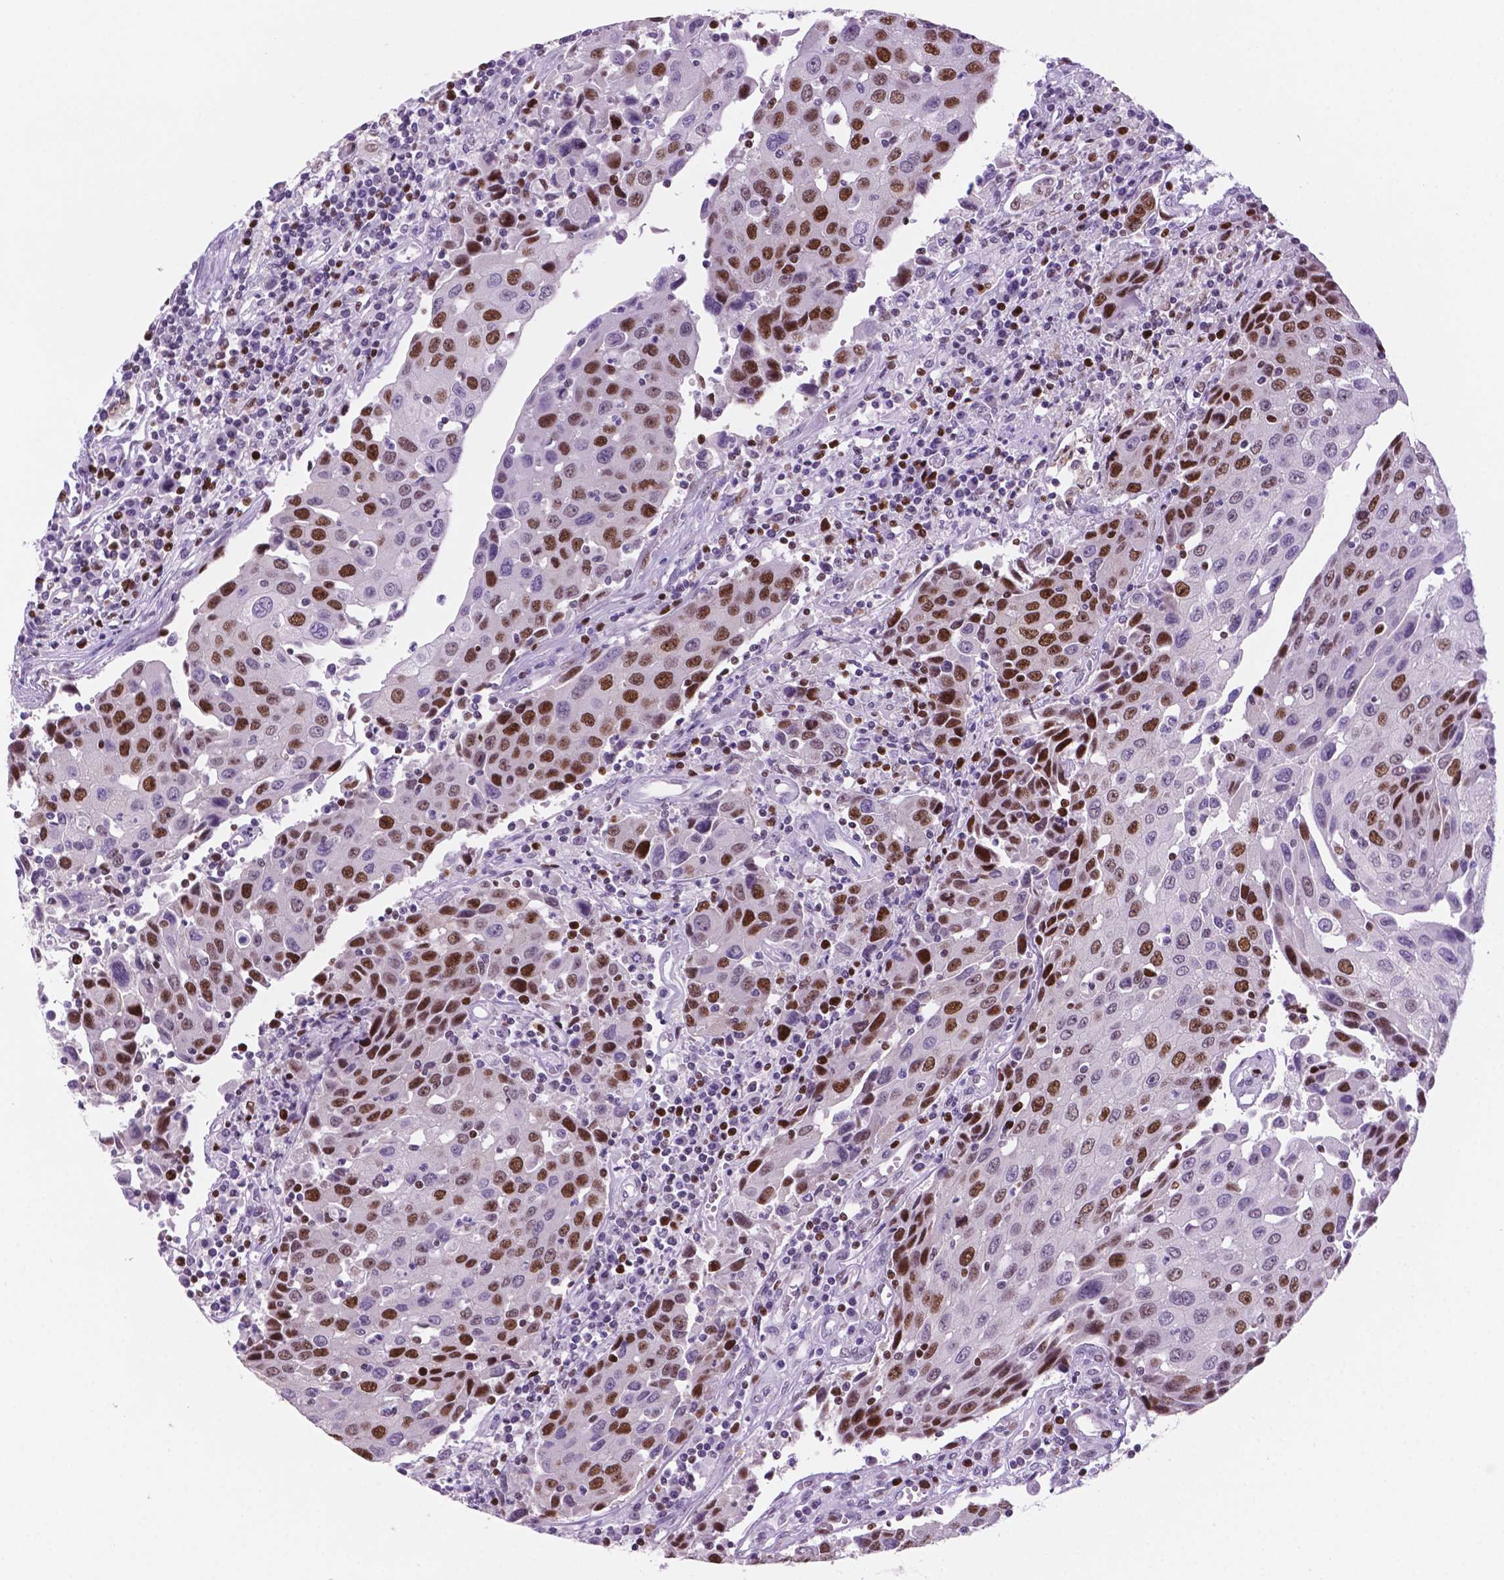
{"staining": {"intensity": "strong", "quantity": "25%-75%", "location": "nuclear"}, "tissue": "urothelial cancer", "cell_type": "Tumor cells", "image_type": "cancer", "snomed": [{"axis": "morphology", "description": "Urothelial carcinoma, High grade"}, {"axis": "topography", "description": "Urinary bladder"}], "caption": "Protein staining demonstrates strong nuclear expression in approximately 25%-75% of tumor cells in urothelial cancer. (IHC, brightfield microscopy, high magnification).", "gene": "NCAPH2", "patient": {"sex": "female", "age": 85}}